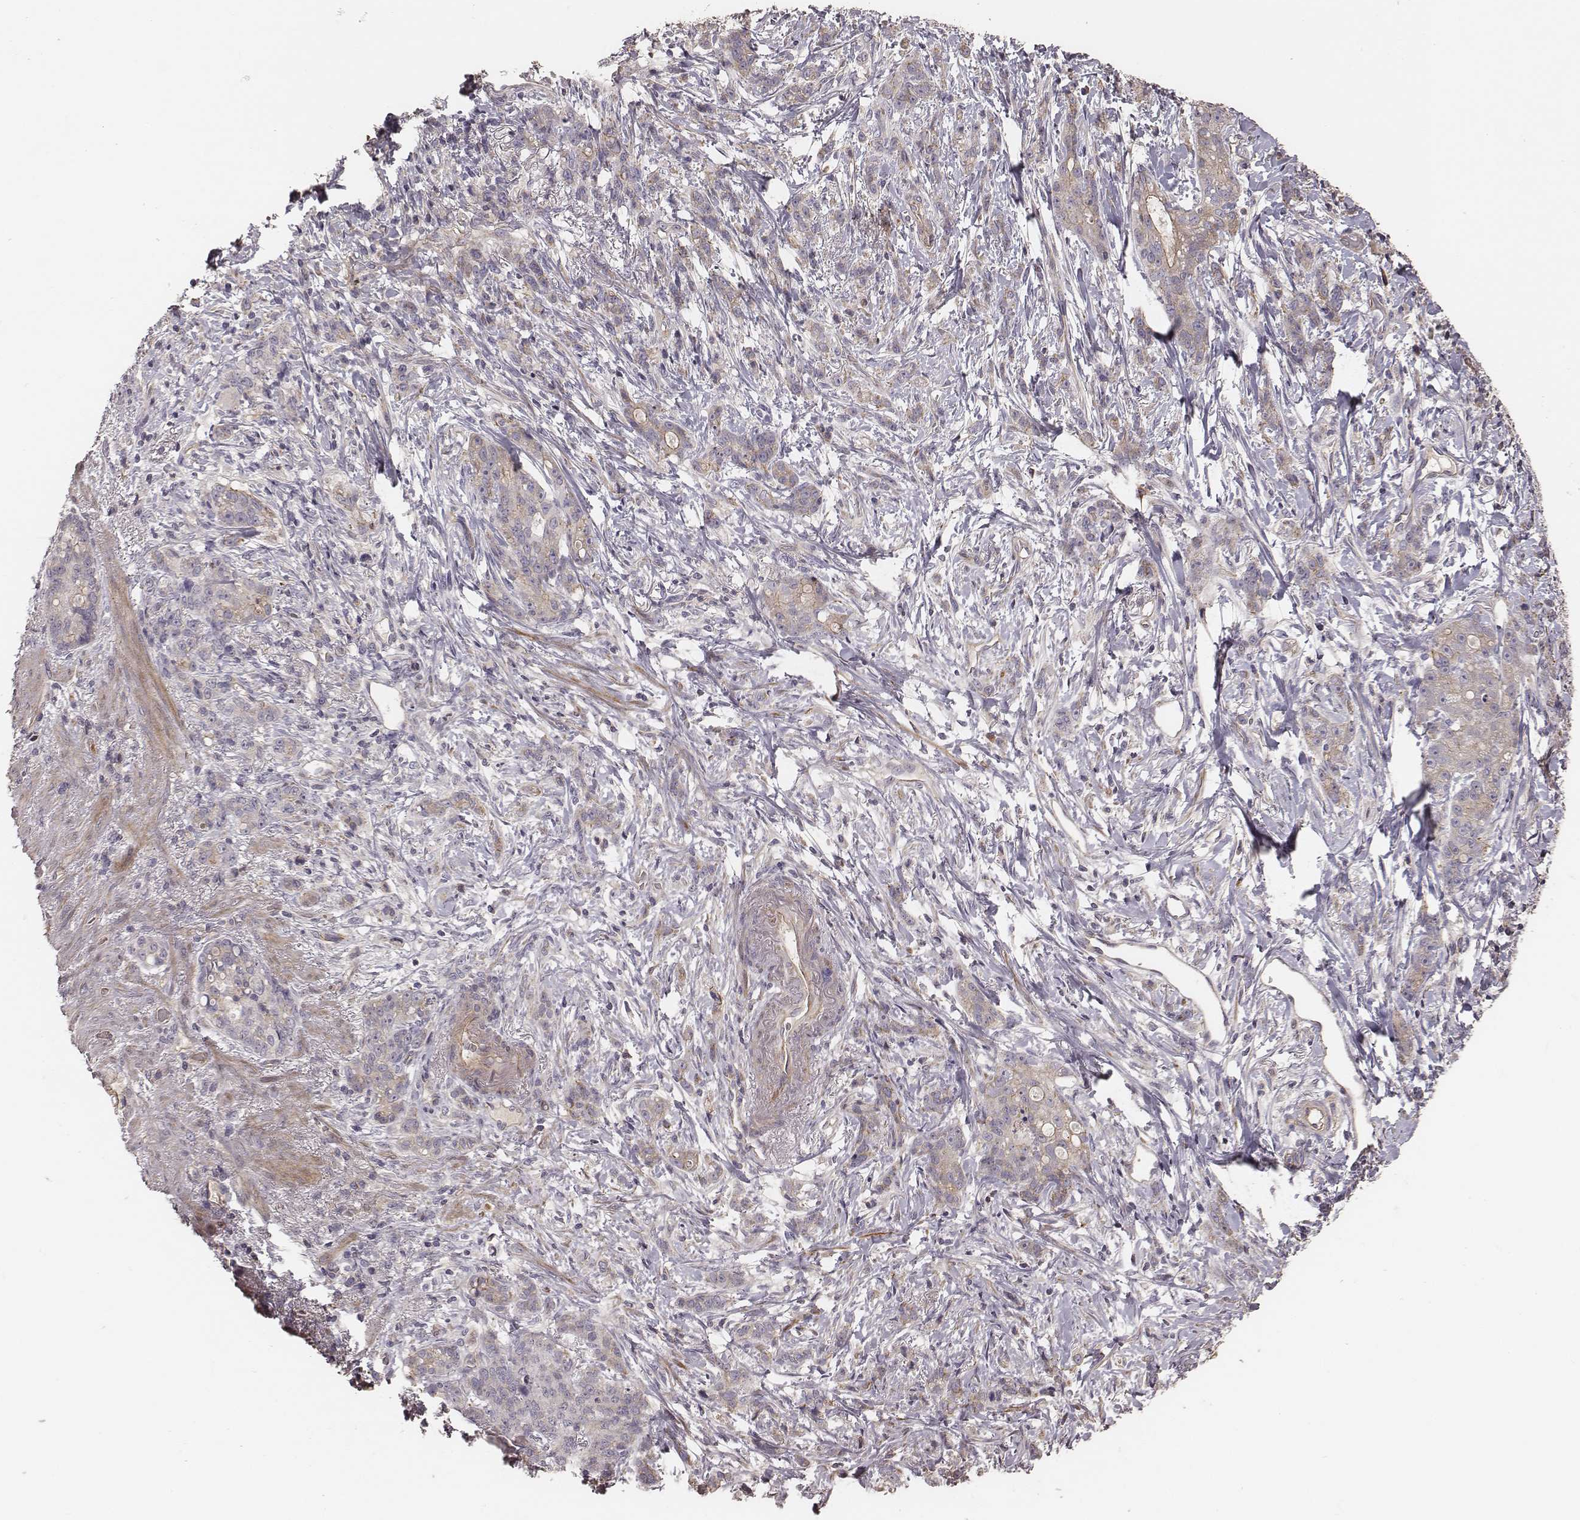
{"staining": {"intensity": "weak", "quantity": ">75%", "location": "cytoplasmic/membranous"}, "tissue": "stomach cancer", "cell_type": "Tumor cells", "image_type": "cancer", "snomed": [{"axis": "morphology", "description": "Adenocarcinoma, NOS"}, {"axis": "topography", "description": "Stomach, lower"}], "caption": "Adenocarcinoma (stomach) stained for a protein shows weak cytoplasmic/membranous positivity in tumor cells.", "gene": "OTOGL", "patient": {"sex": "male", "age": 88}}